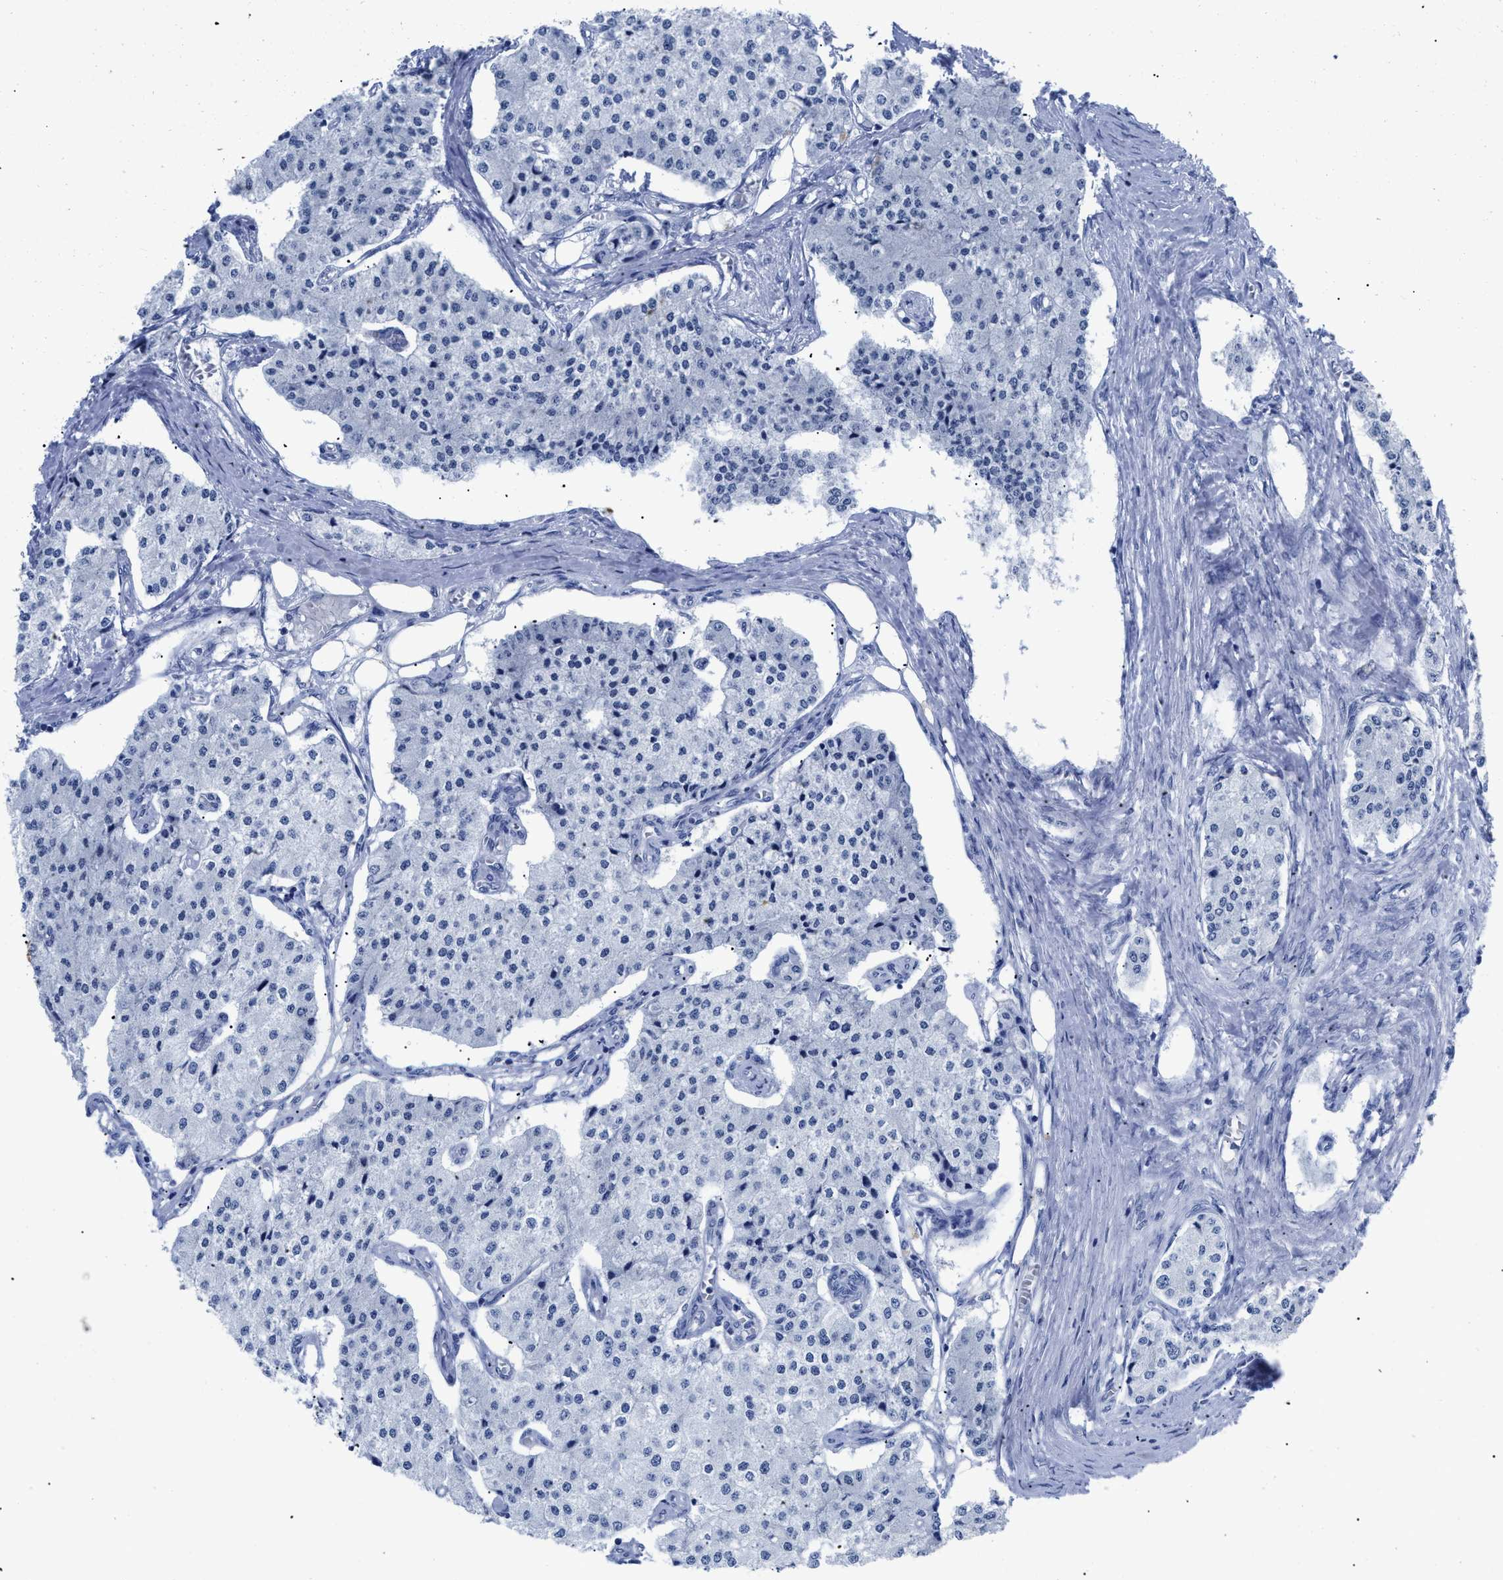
{"staining": {"intensity": "negative", "quantity": "none", "location": "none"}, "tissue": "carcinoid", "cell_type": "Tumor cells", "image_type": "cancer", "snomed": [{"axis": "morphology", "description": "Carcinoid, malignant, NOS"}, {"axis": "topography", "description": "Colon"}], "caption": "DAB (3,3'-diaminobenzidine) immunohistochemical staining of carcinoid reveals no significant expression in tumor cells.", "gene": "DUSP26", "patient": {"sex": "female", "age": 52}}